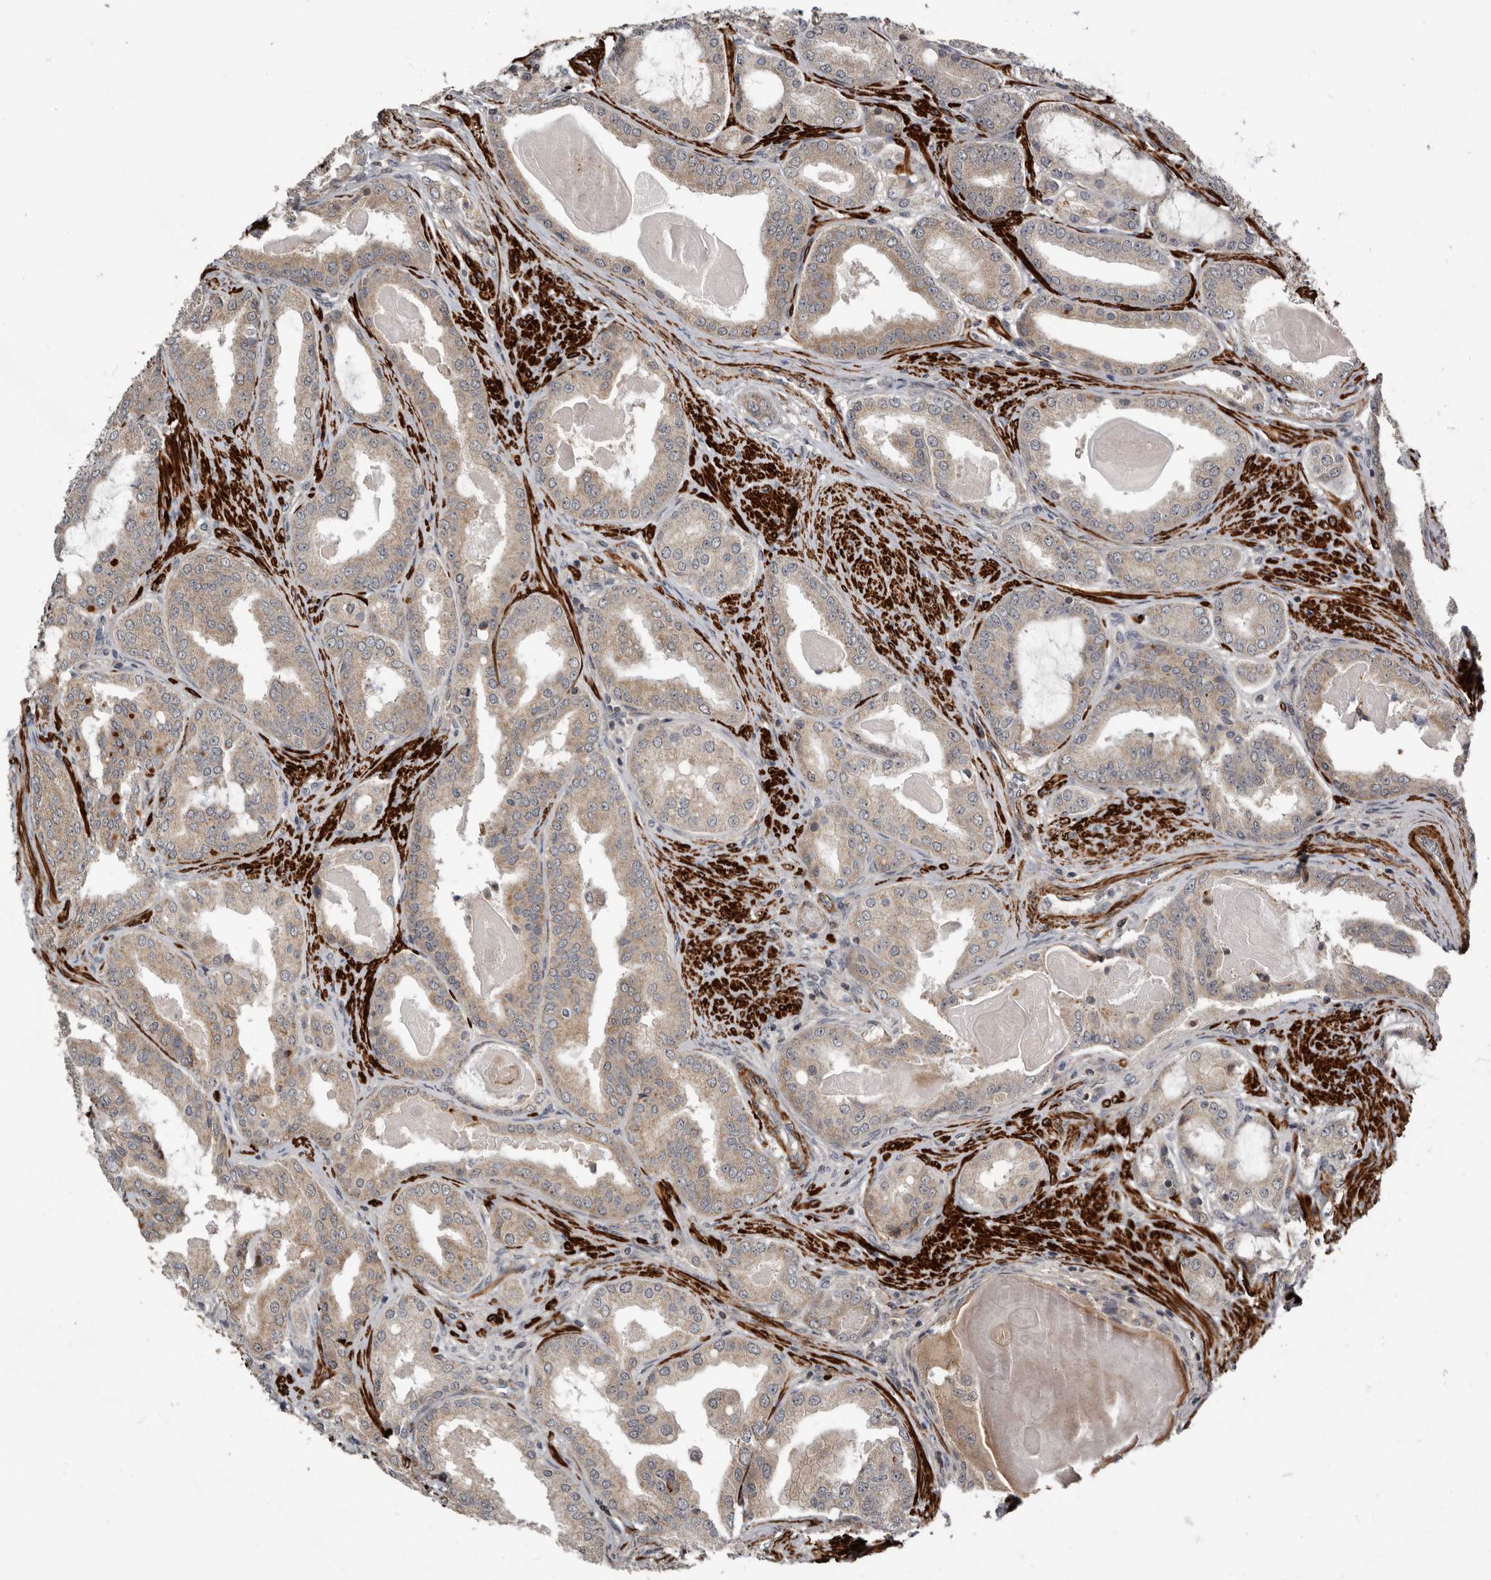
{"staining": {"intensity": "weak", "quantity": ">75%", "location": "cytoplasmic/membranous"}, "tissue": "prostate cancer", "cell_type": "Tumor cells", "image_type": "cancer", "snomed": [{"axis": "morphology", "description": "Adenocarcinoma, High grade"}, {"axis": "topography", "description": "Prostate"}], "caption": "Immunohistochemistry (IHC) of human prostate cancer reveals low levels of weak cytoplasmic/membranous staining in about >75% of tumor cells.", "gene": "FGFR4", "patient": {"sex": "male", "age": 60}}